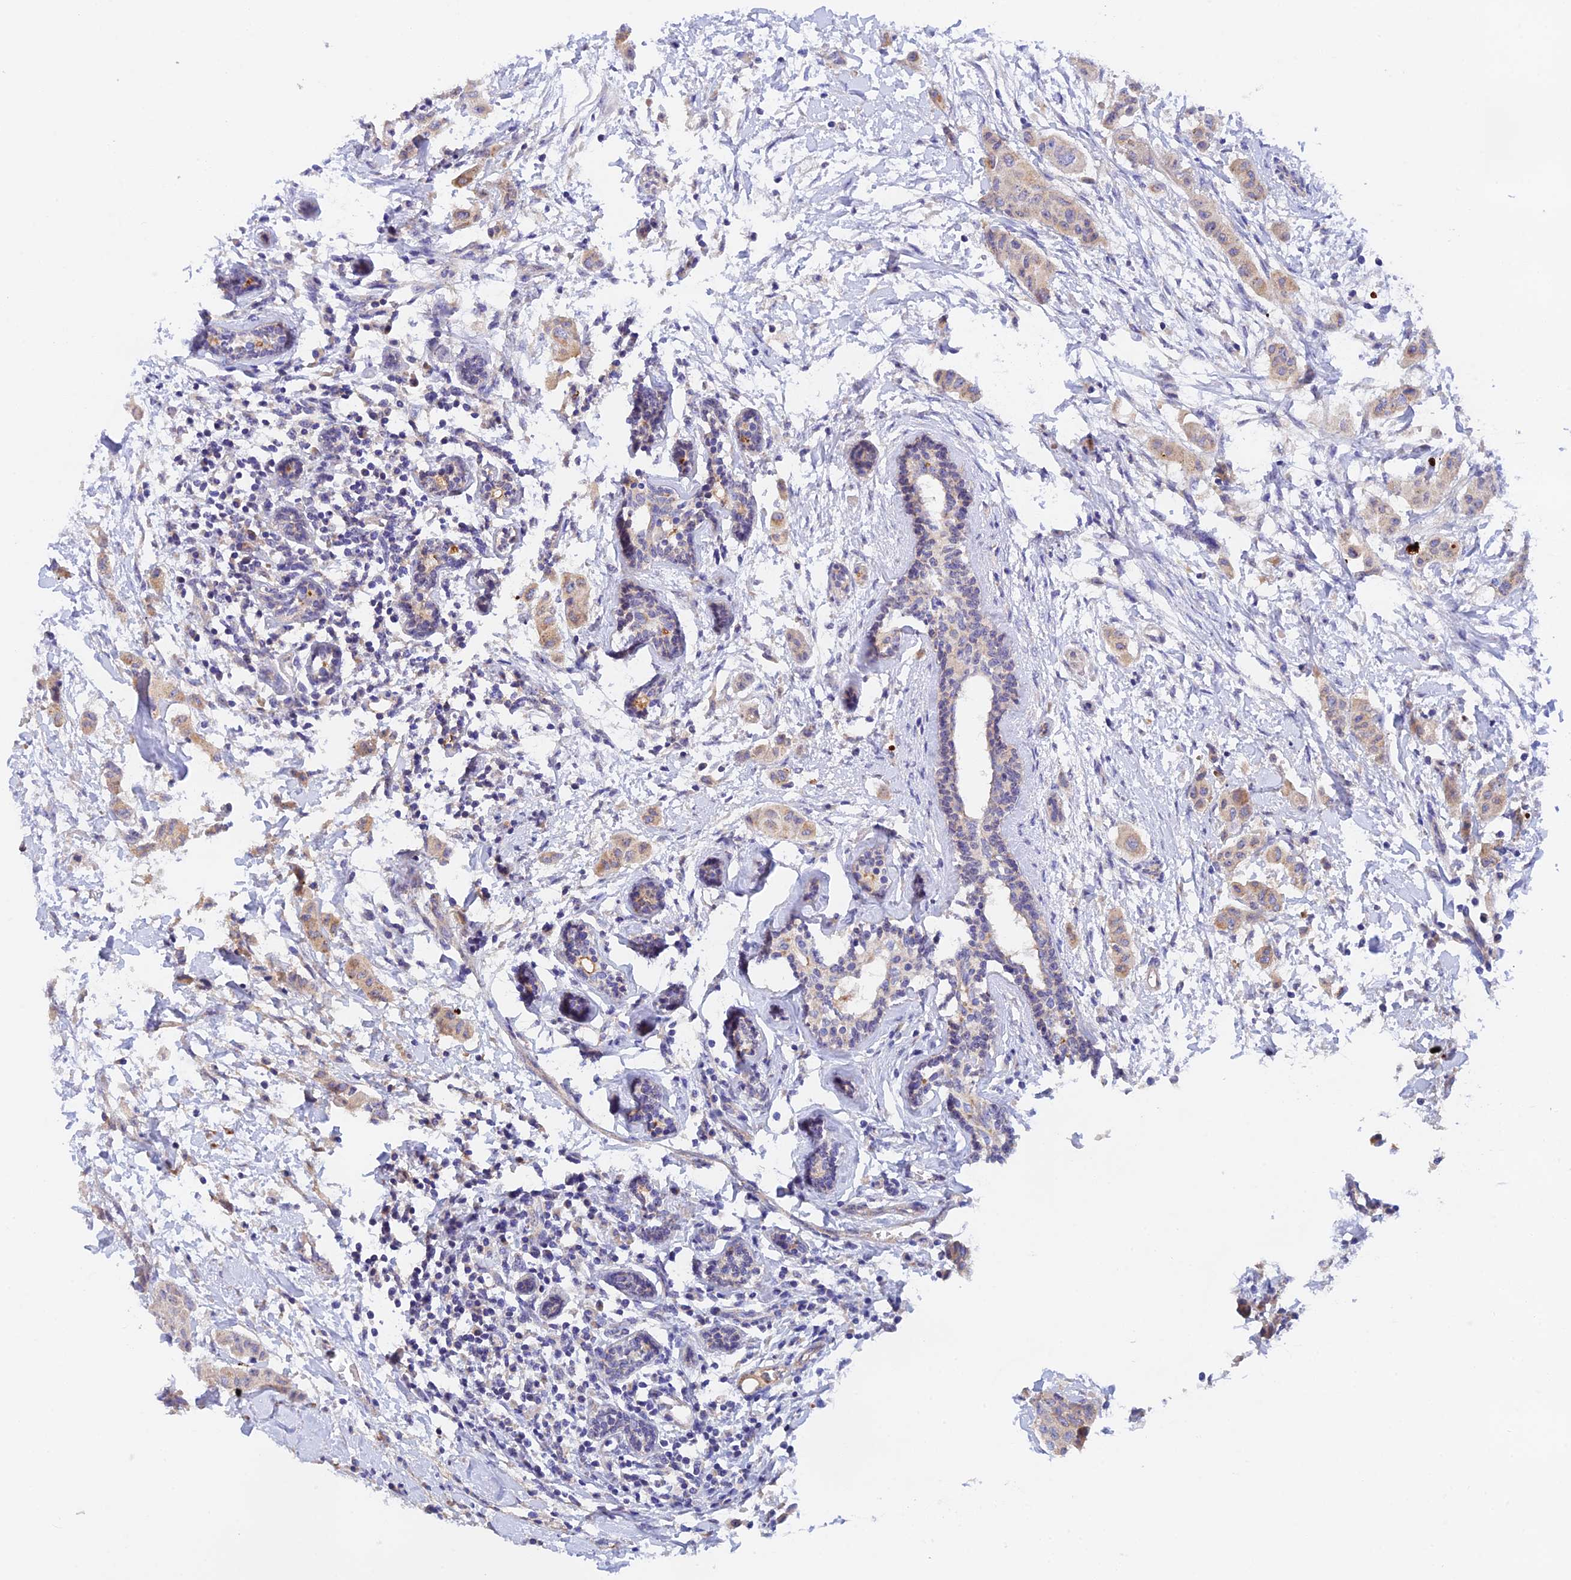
{"staining": {"intensity": "moderate", "quantity": ">75%", "location": "cytoplasmic/membranous"}, "tissue": "breast cancer", "cell_type": "Tumor cells", "image_type": "cancer", "snomed": [{"axis": "morphology", "description": "Duct carcinoma"}, {"axis": "topography", "description": "Breast"}], "caption": "Moderate cytoplasmic/membranous protein staining is seen in about >75% of tumor cells in invasive ductal carcinoma (breast). Ihc stains the protein of interest in brown and the nuclei are stained blue.", "gene": "RANBP6", "patient": {"sex": "female", "age": 40}}